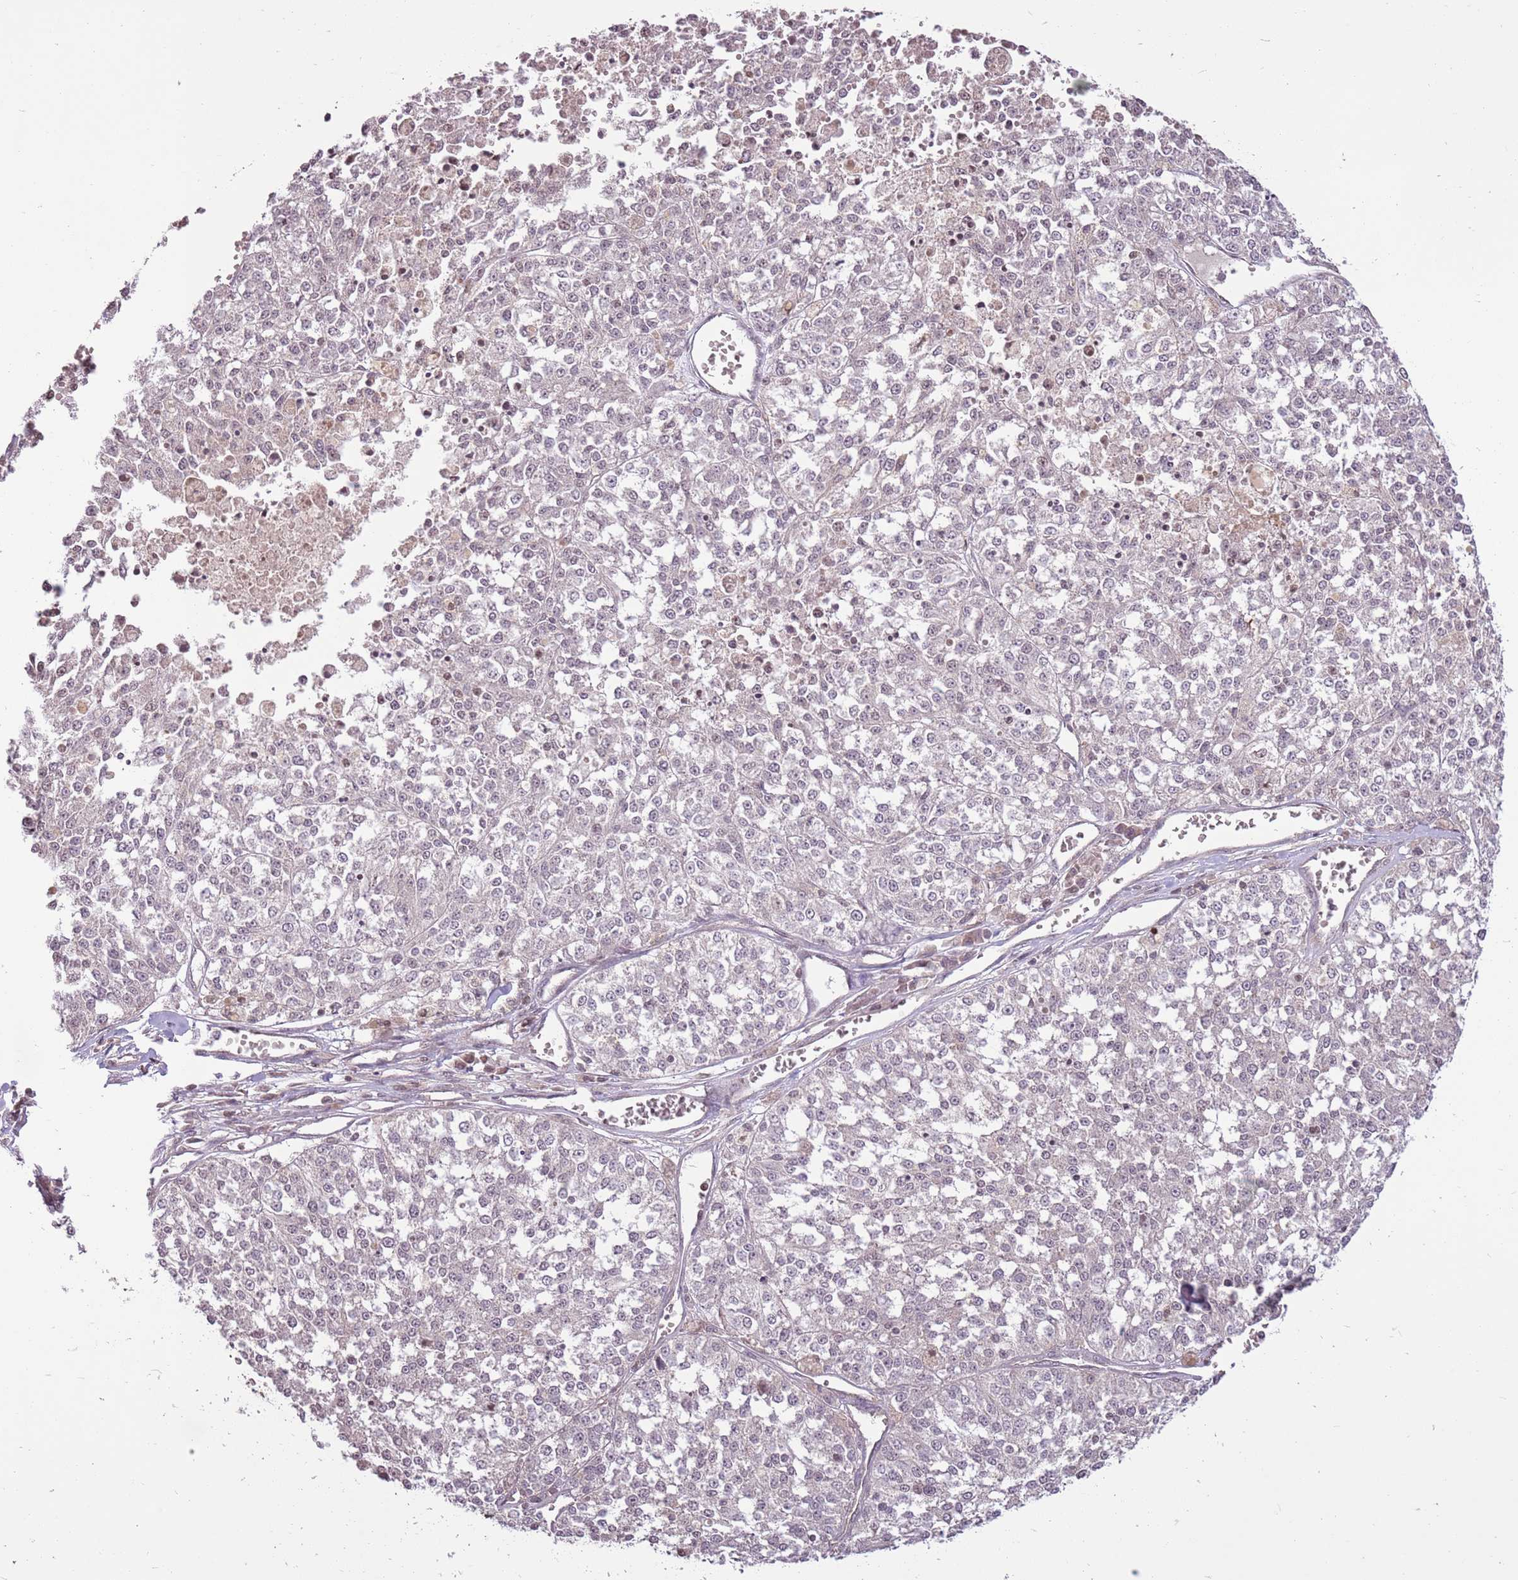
{"staining": {"intensity": "negative", "quantity": "none", "location": "none"}, "tissue": "melanoma", "cell_type": "Tumor cells", "image_type": "cancer", "snomed": [{"axis": "morphology", "description": "Malignant melanoma, NOS"}, {"axis": "topography", "description": "Skin"}], "caption": "Image shows no significant protein expression in tumor cells of melanoma.", "gene": "CAPN9", "patient": {"sex": "female", "age": 64}}